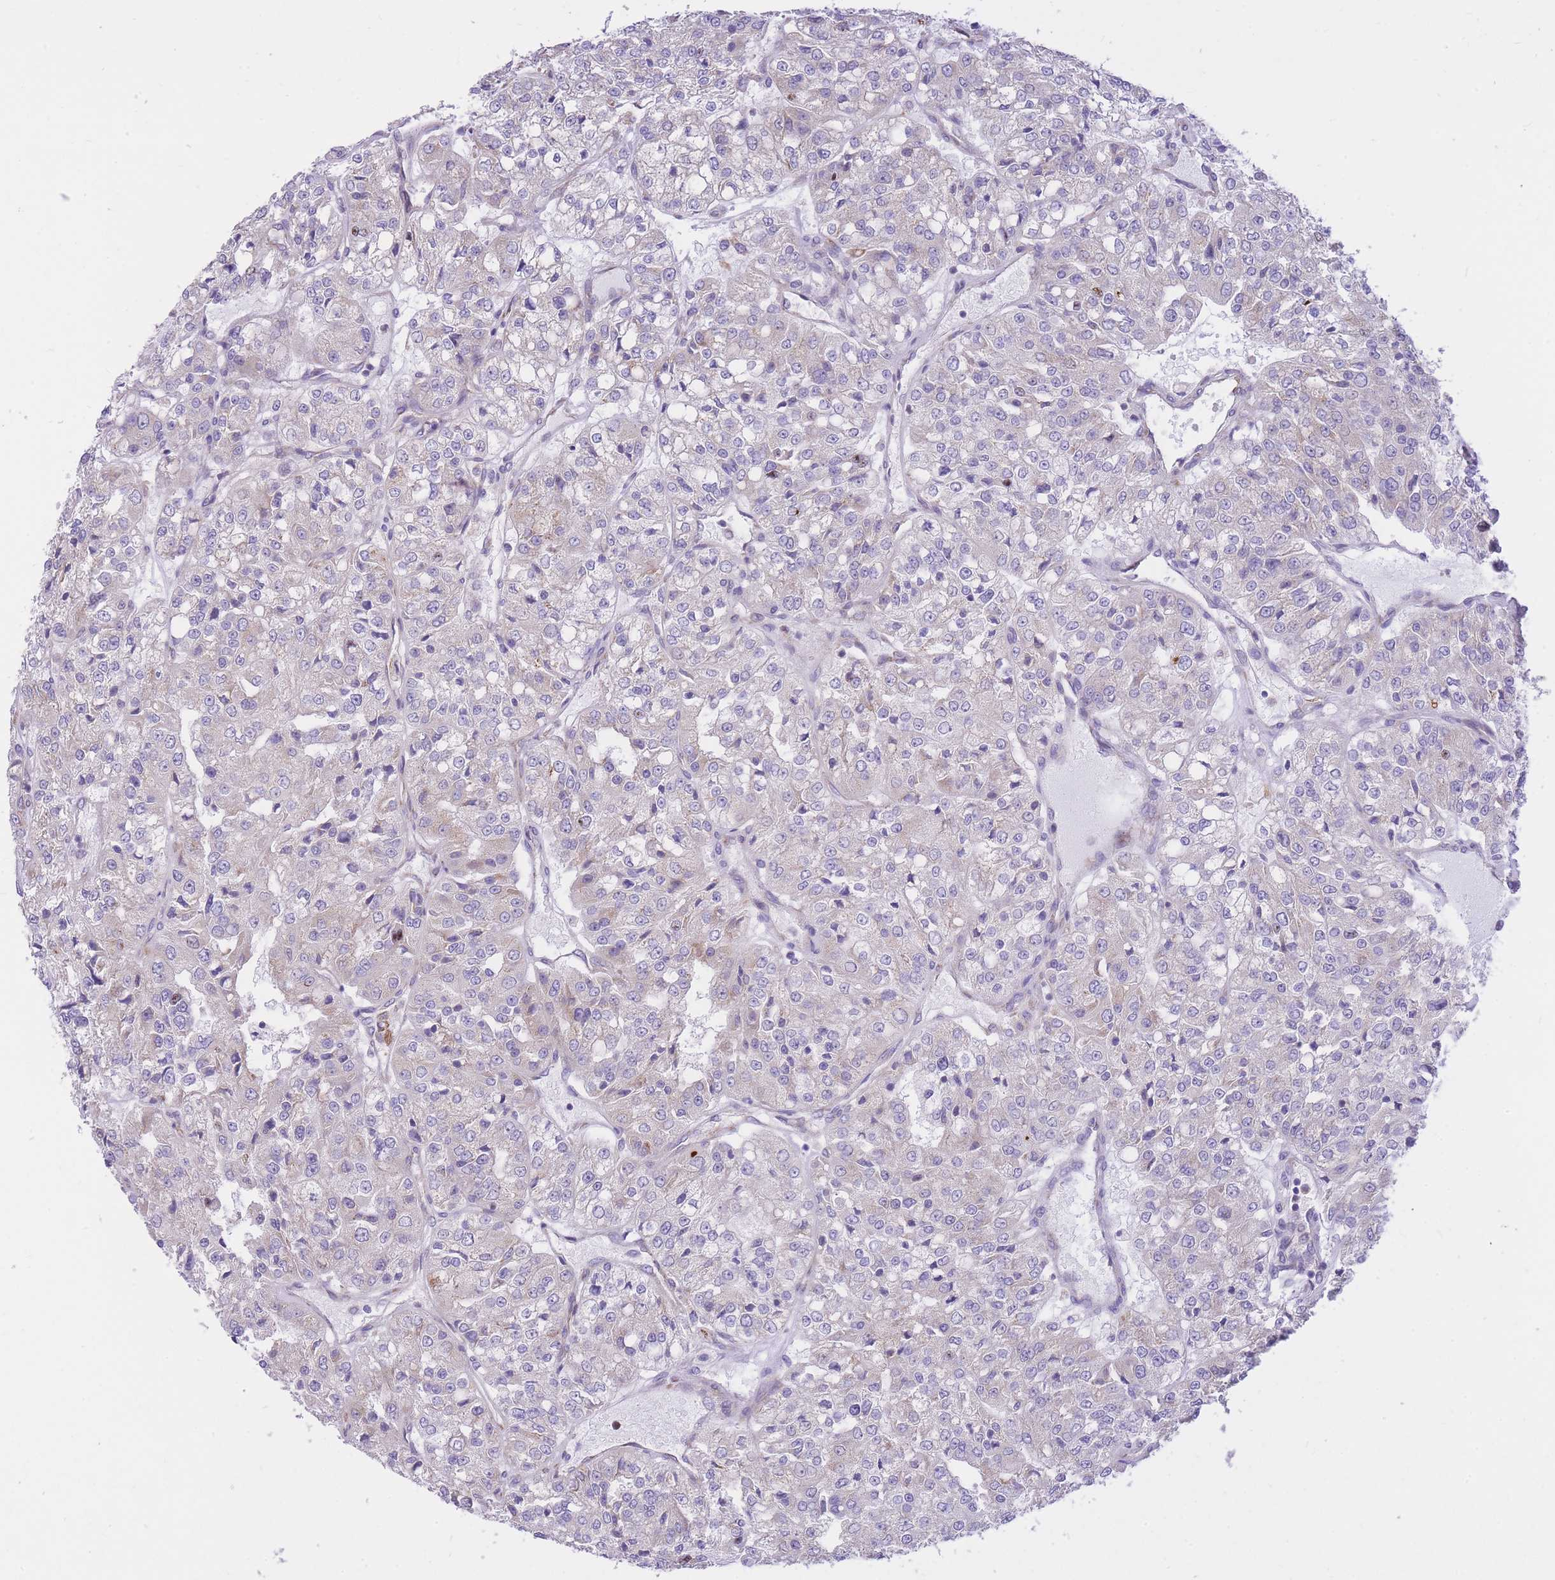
{"staining": {"intensity": "negative", "quantity": "none", "location": "none"}, "tissue": "renal cancer", "cell_type": "Tumor cells", "image_type": "cancer", "snomed": [{"axis": "morphology", "description": "Adenocarcinoma, NOS"}, {"axis": "topography", "description": "Kidney"}], "caption": "A high-resolution micrograph shows IHC staining of renal adenocarcinoma, which displays no significant positivity in tumor cells.", "gene": "GBP7", "patient": {"sex": "female", "age": 63}}